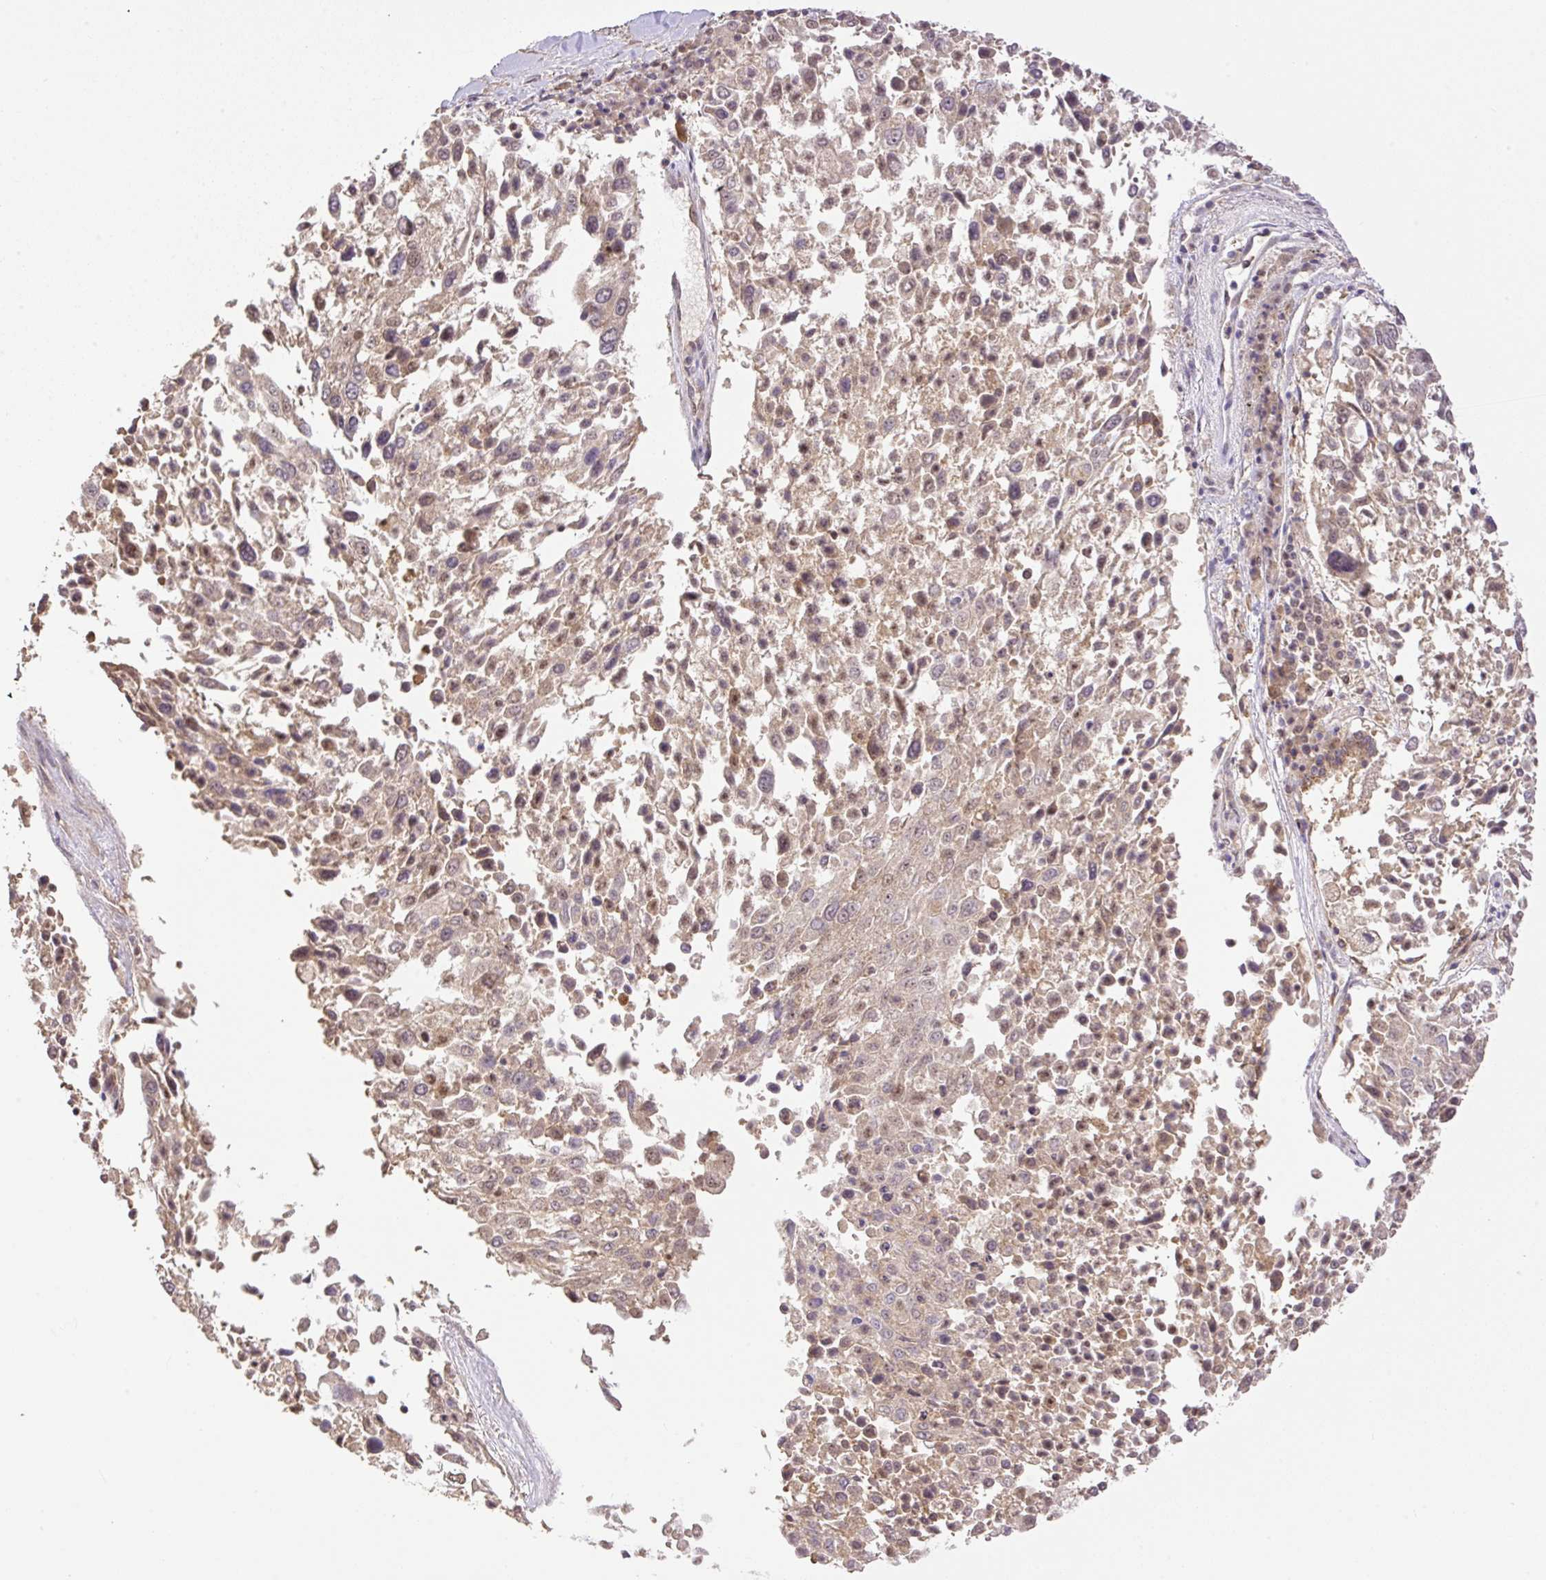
{"staining": {"intensity": "weak", "quantity": "25%-75%", "location": "nuclear"}, "tissue": "lung cancer", "cell_type": "Tumor cells", "image_type": "cancer", "snomed": [{"axis": "morphology", "description": "Squamous cell carcinoma, NOS"}, {"axis": "topography", "description": "Lung"}], "caption": "Human lung cancer stained with a brown dye displays weak nuclear positive staining in approximately 25%-75% of tumor cells.", "gene": "VPS25", "patient": {"sex": "male", "age": 65}}